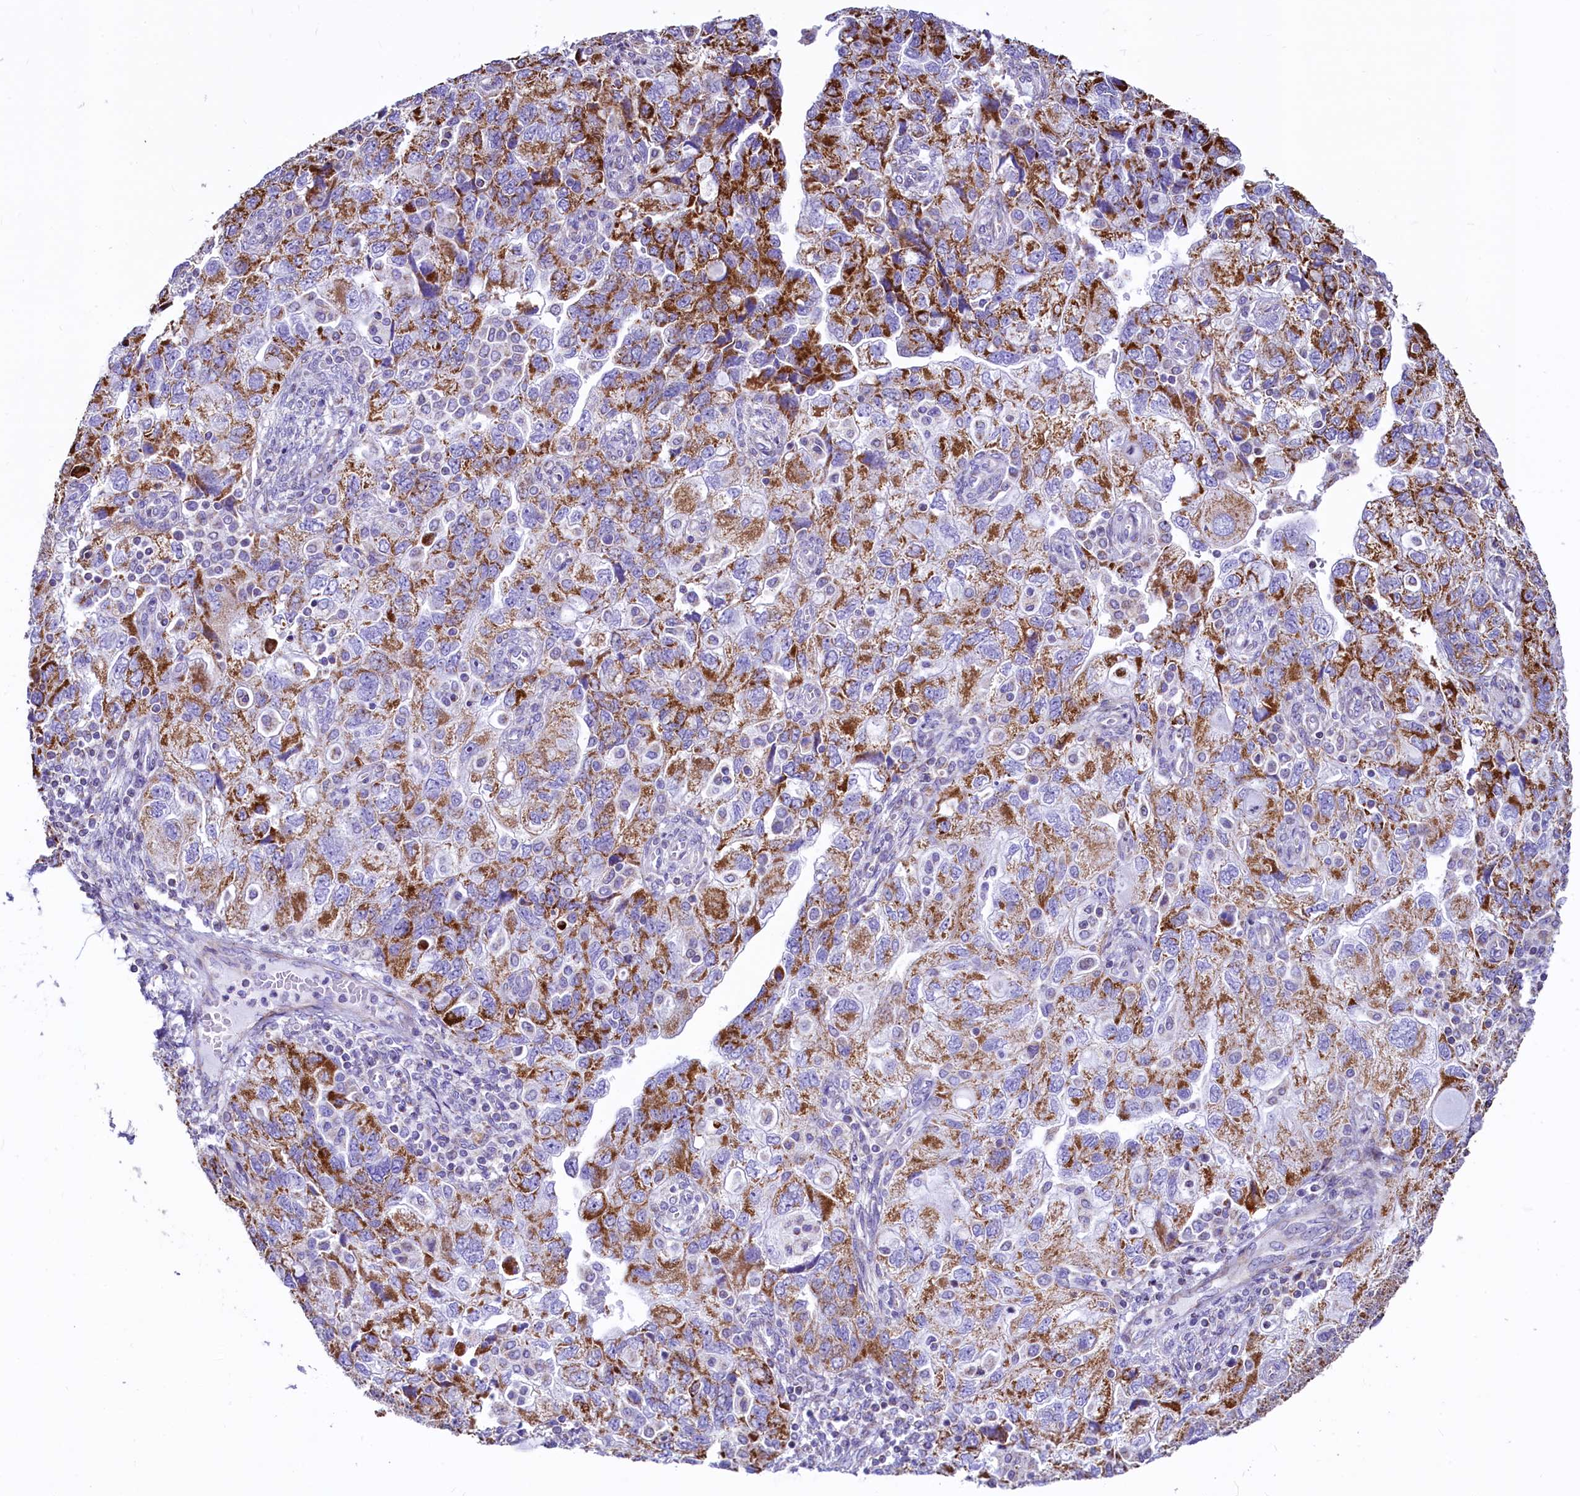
{"staining": {"intensity": "moderate", "quantity": ">75%", "location": "cytoplasmic/membranous"}, "tissue": "ovarian cancer", "cell_type": "Tumor cells", "image_type": "cancer", "snomed": [{"axis": "morphology", "description": "Carcinoma, NOS"}, {"axis": "morphology", "description": "Cystadenocarcinoma, serous, NOS"}, {"axis": "topography", "description": "Ovary"}], "caption": "Tumor cells demonstrate moderate cytoplasmic/membranous expression in approximately >75% of cells in ovarian carcinoma.", "gene": "VWCE", "patient": {"sex": "female", "age": 69}}